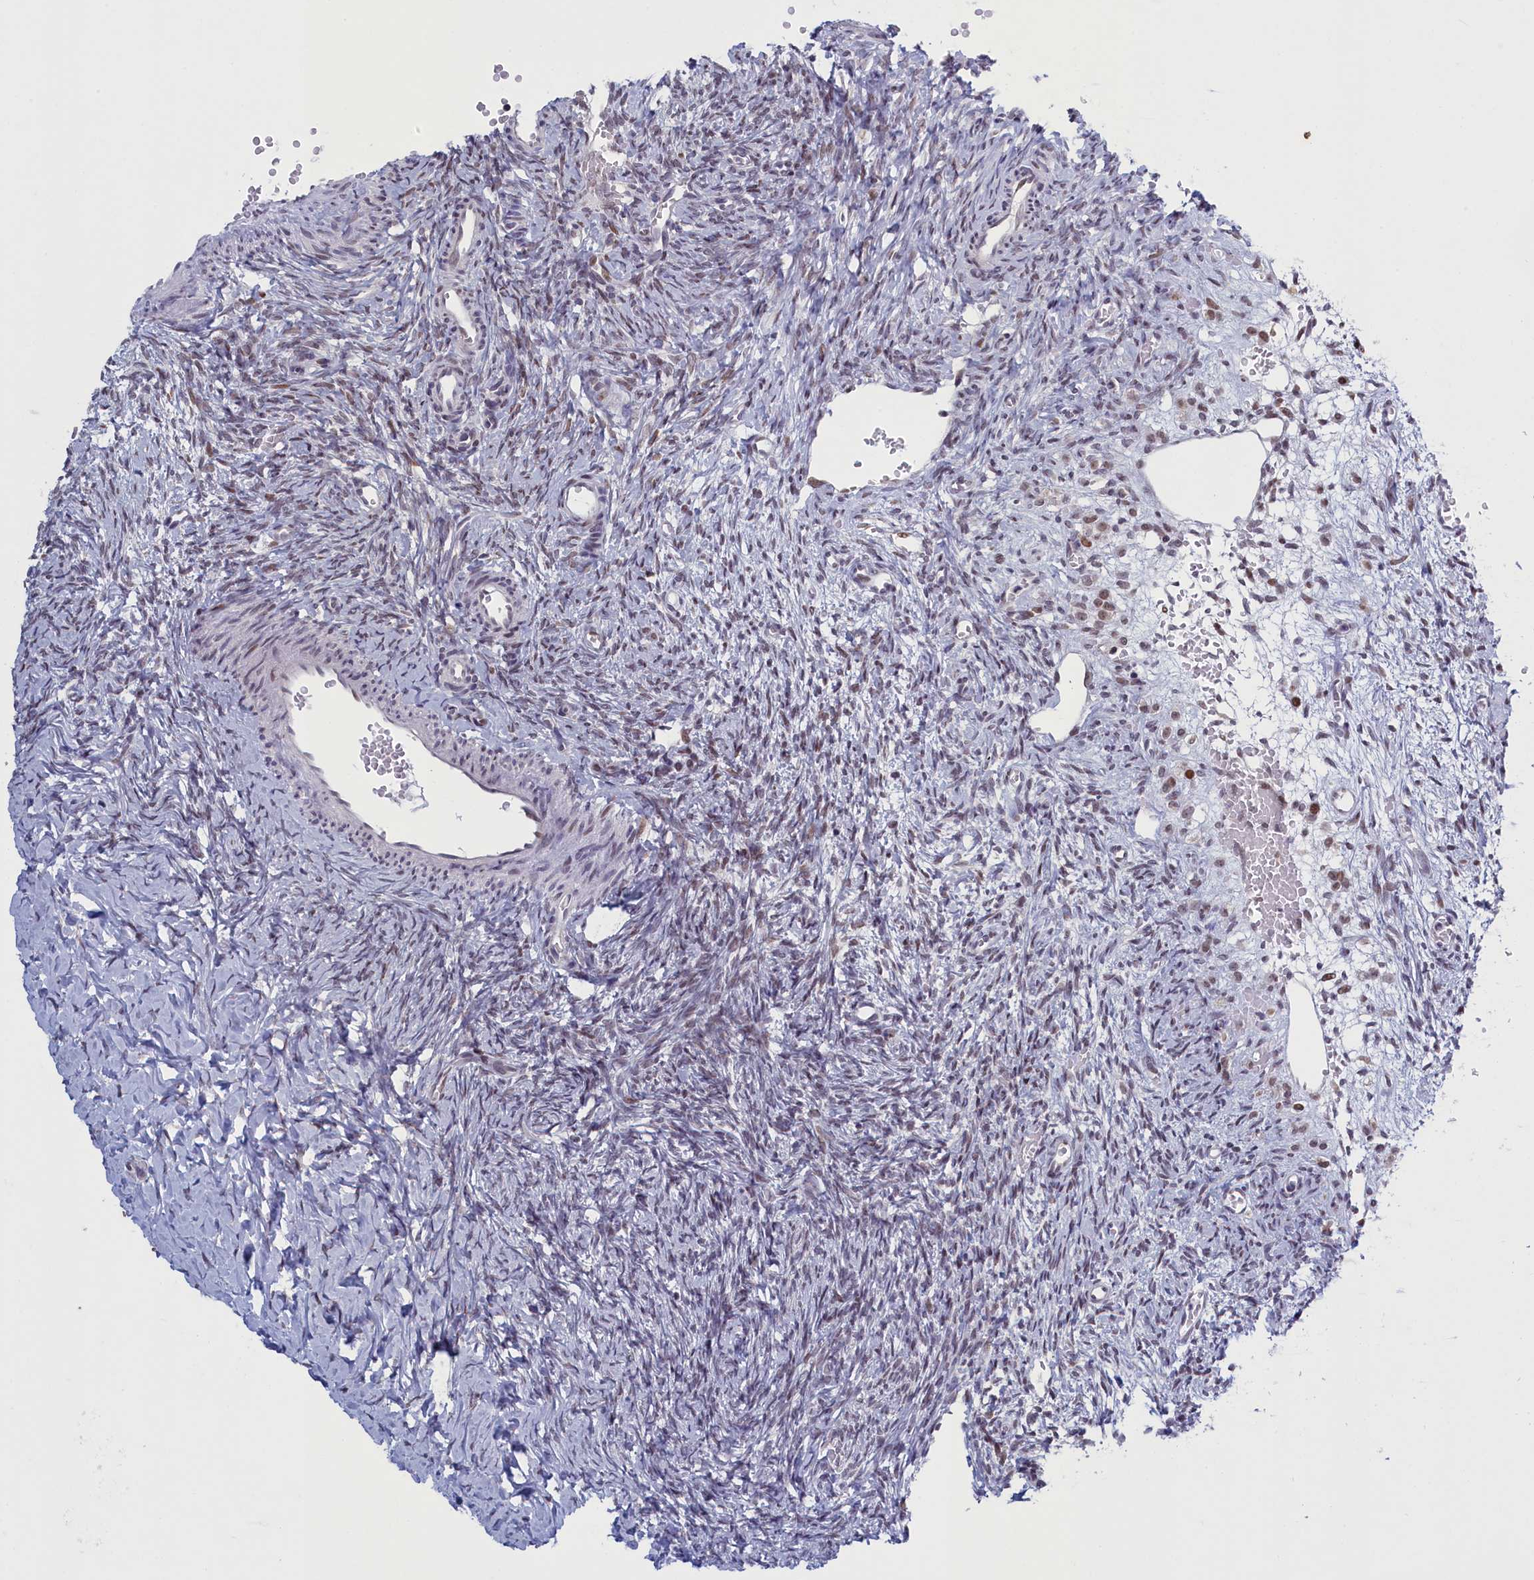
{"staining": {"intensity": "weak", "quantity": "<25%", "location": "nuclear"}, "tissue": "ovary", "cell_type": "Ovarian stroma cells", "image_type": "normal", "snomed": [{"axis": "morphology", "description": "Normal tissue, NOS"}, {"axis": "topography", "description": "Ovary"}], "caption": "Protein analysis of benign ovary reveals no significant staining in ovarian stroma cells. (DAB (3,3'-diaminobenzidine) immunohistochemistry visualized using brightfield microscopy, high magnification).", "gene": "ATF7IP2", "patient": {"sex": "female", "age": 39}}